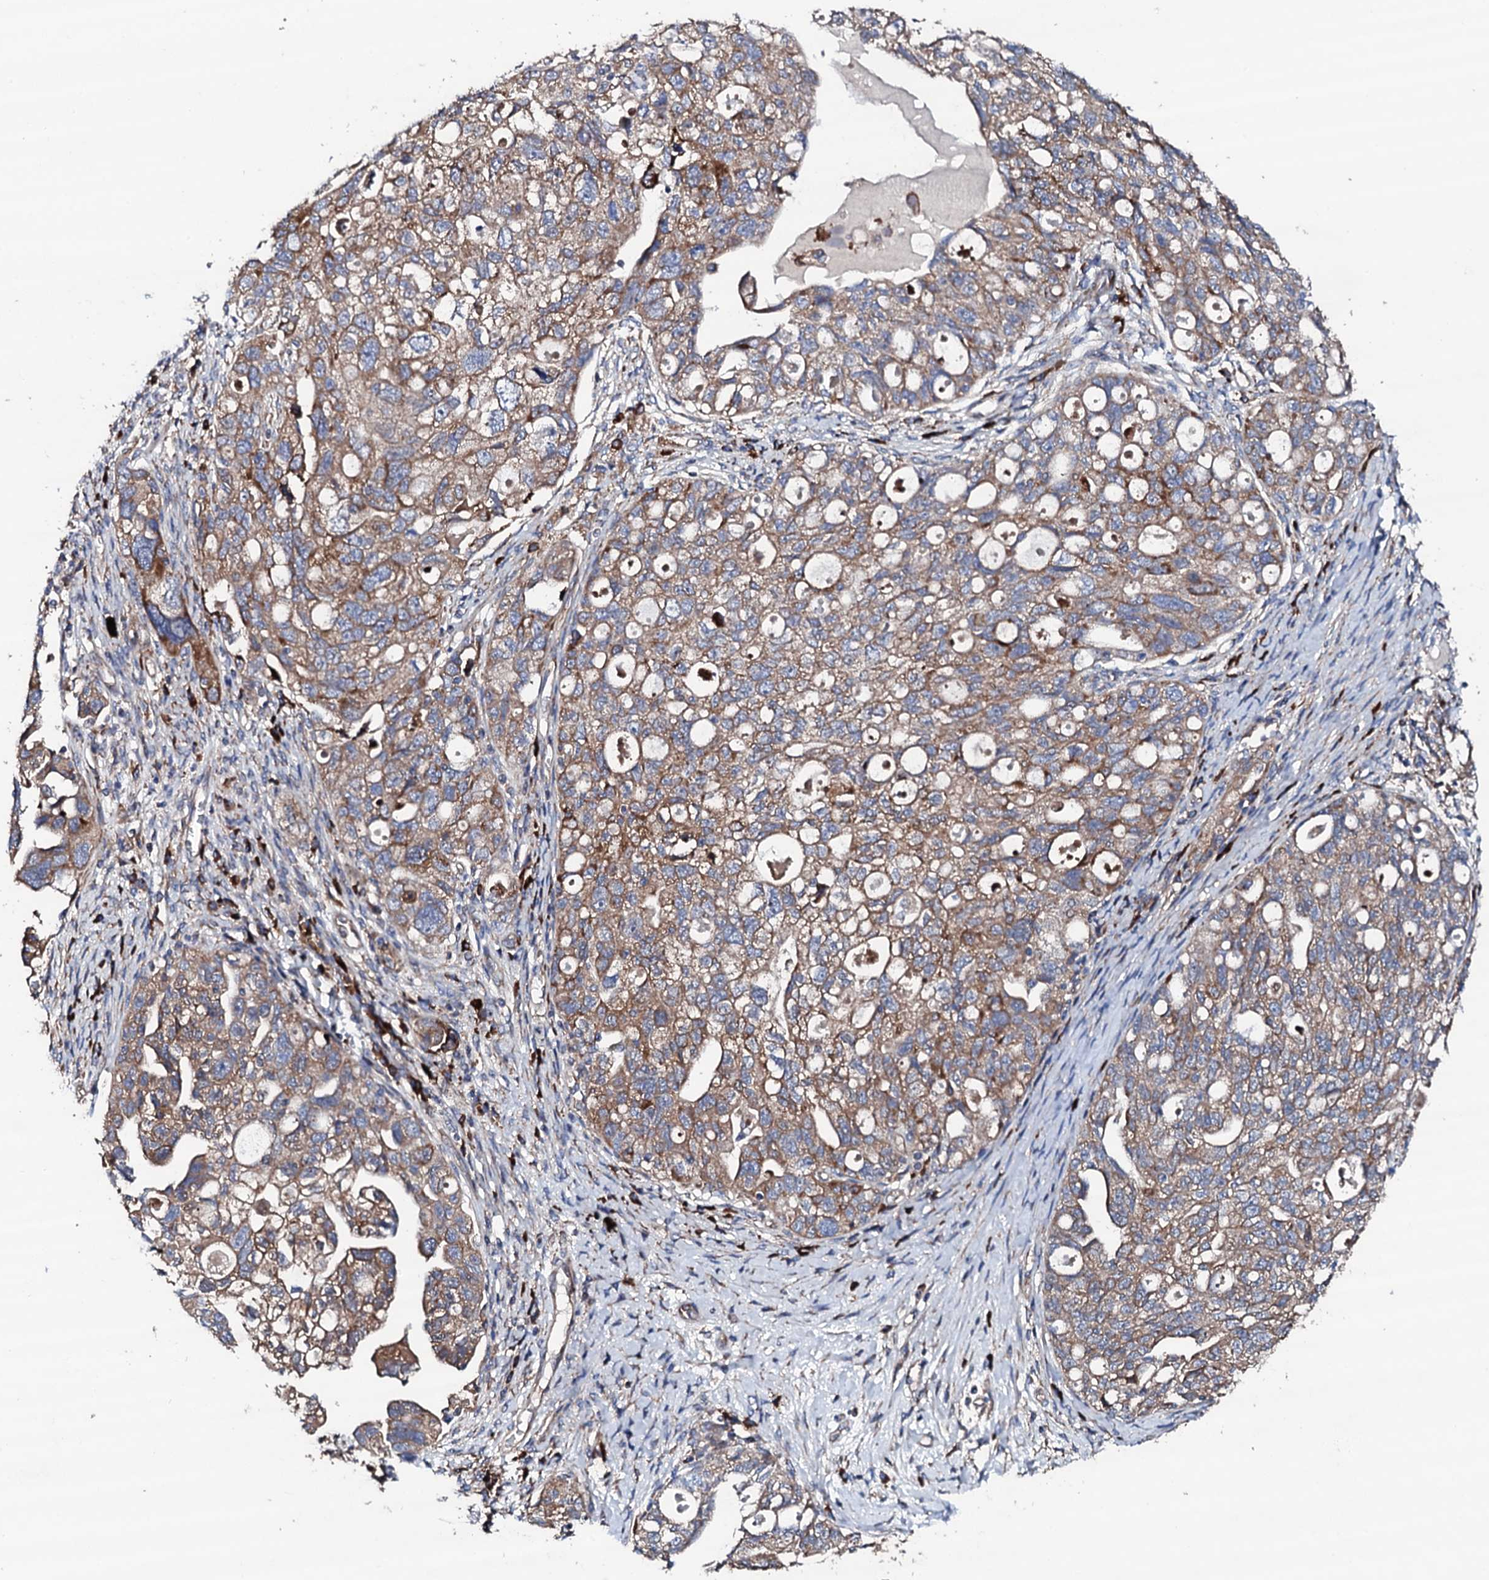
{"staining": {"intensity": "moderate", "quantity": ">75%", "location": "cytoplasmic/membranous"}, "tissue": "ovarian cancer", "cell_type": "Tumor cells", "image_type": "cancer", "snomed": [{"axis": "morphology", "description": "Carcinoma, NOS"}, {"axis": "morphology", "description": "Cystadenocarcinoma, serous, NOS"}, {"axis": "topography", "description": "Ovary"}], "caption": "This histopathology image exhibits ovarian cancer (serous cystadenocarcinoma) stained with immunohistochemistry to label a protein in brown. The cytoplasmic/membranous of tumor cells show moderate positivity for the protein. Nuclei are counter-stained blue.", "gene": "LIPT2", "patient": {"sex": "female", "age": 69}}